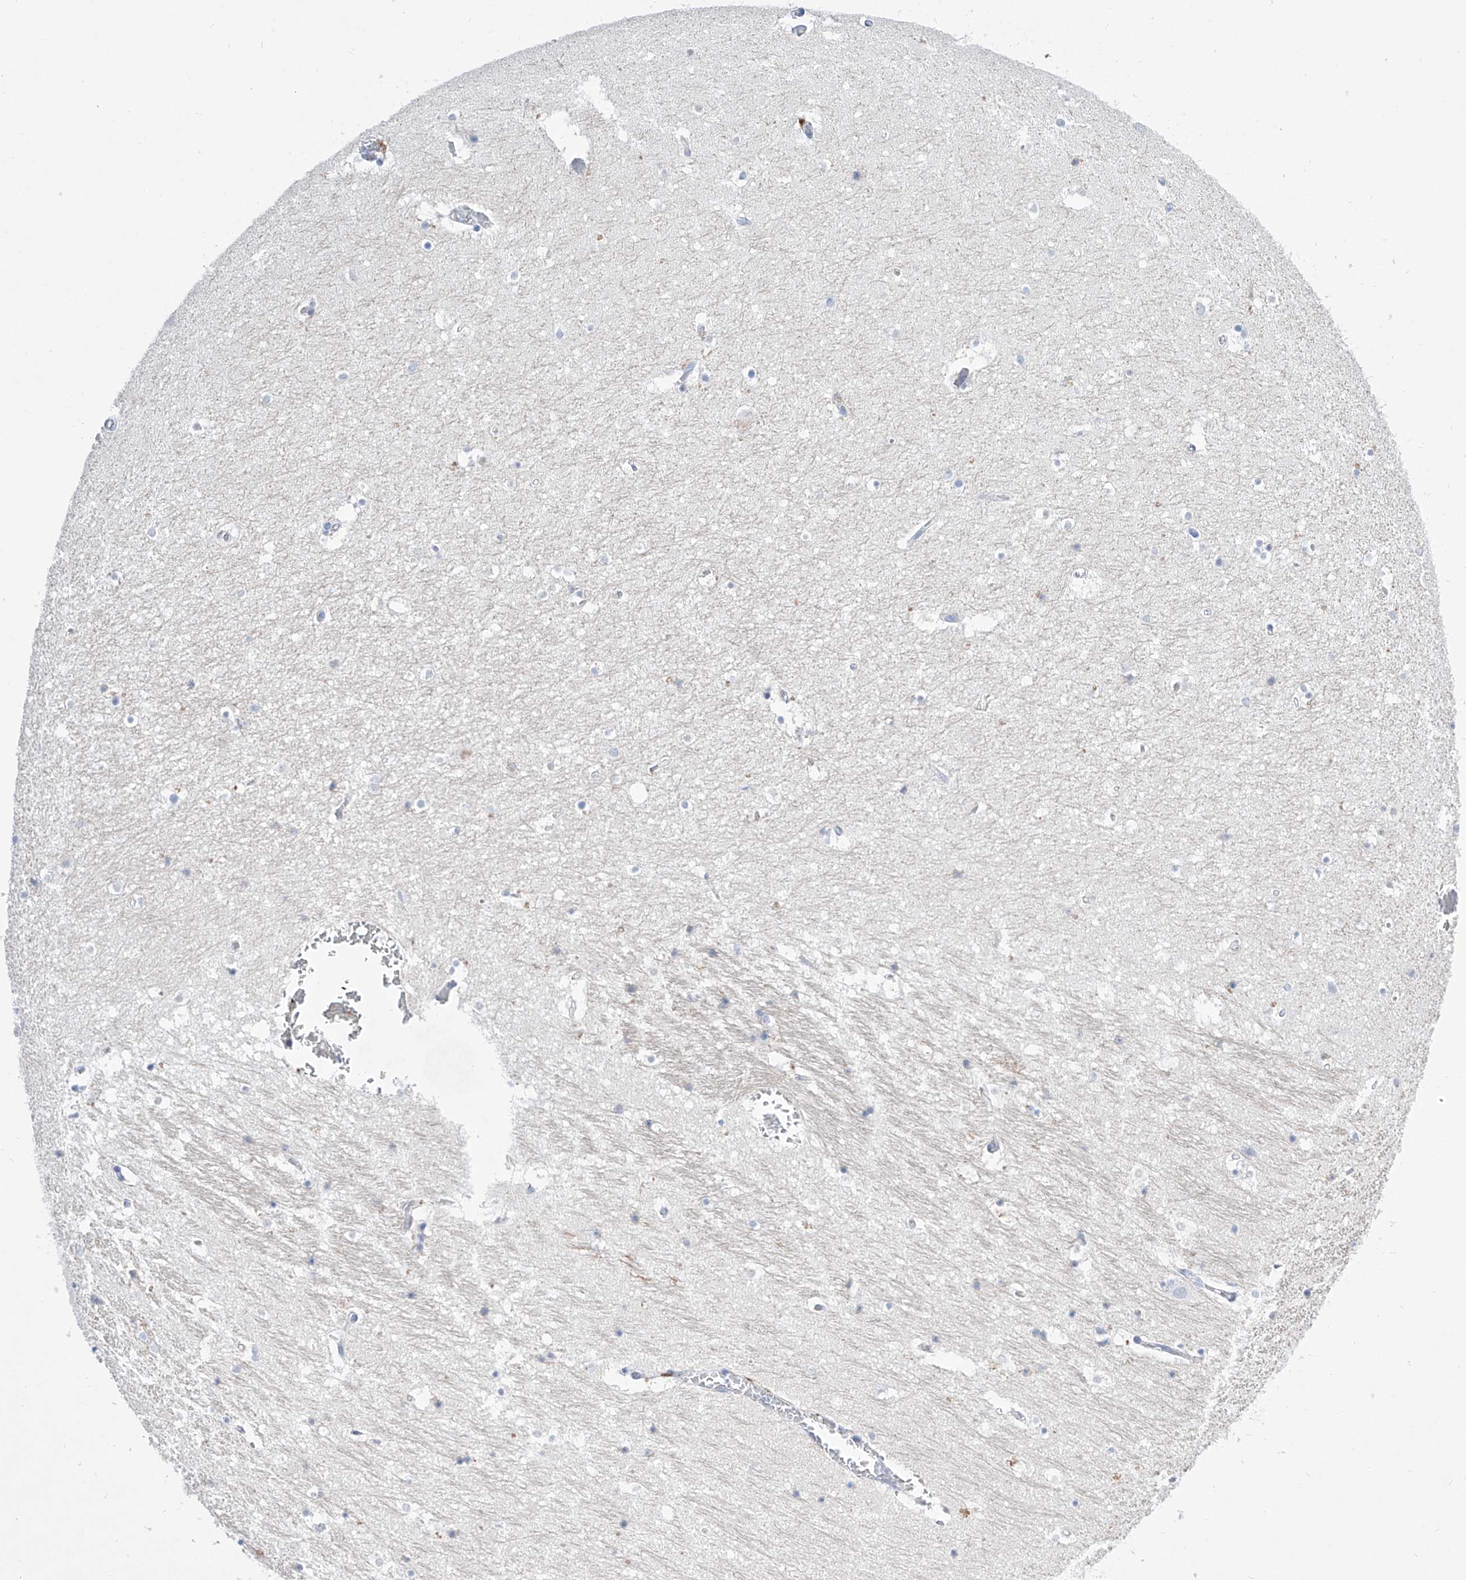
{"staining": {"intensity": "negative", "quantity": "none", "location": "none"}, "tissue": "hippocampus", "cell_type": "Glial cells", "image_type": "normal", "snomed": [{"axis": "morphology", "description": "Normal tissue, NOS"}, {"axis": "topography", "description": "Hippocampus"}], "caption": "Glial cells are negative for protein expression in normal human hippocampus. (DAB (3,3'-diaminobenzidine) IHC with hematoxylin counter stain).", "gene": "TM7SF2", "patient": {"sex": "female", "age": 52}}